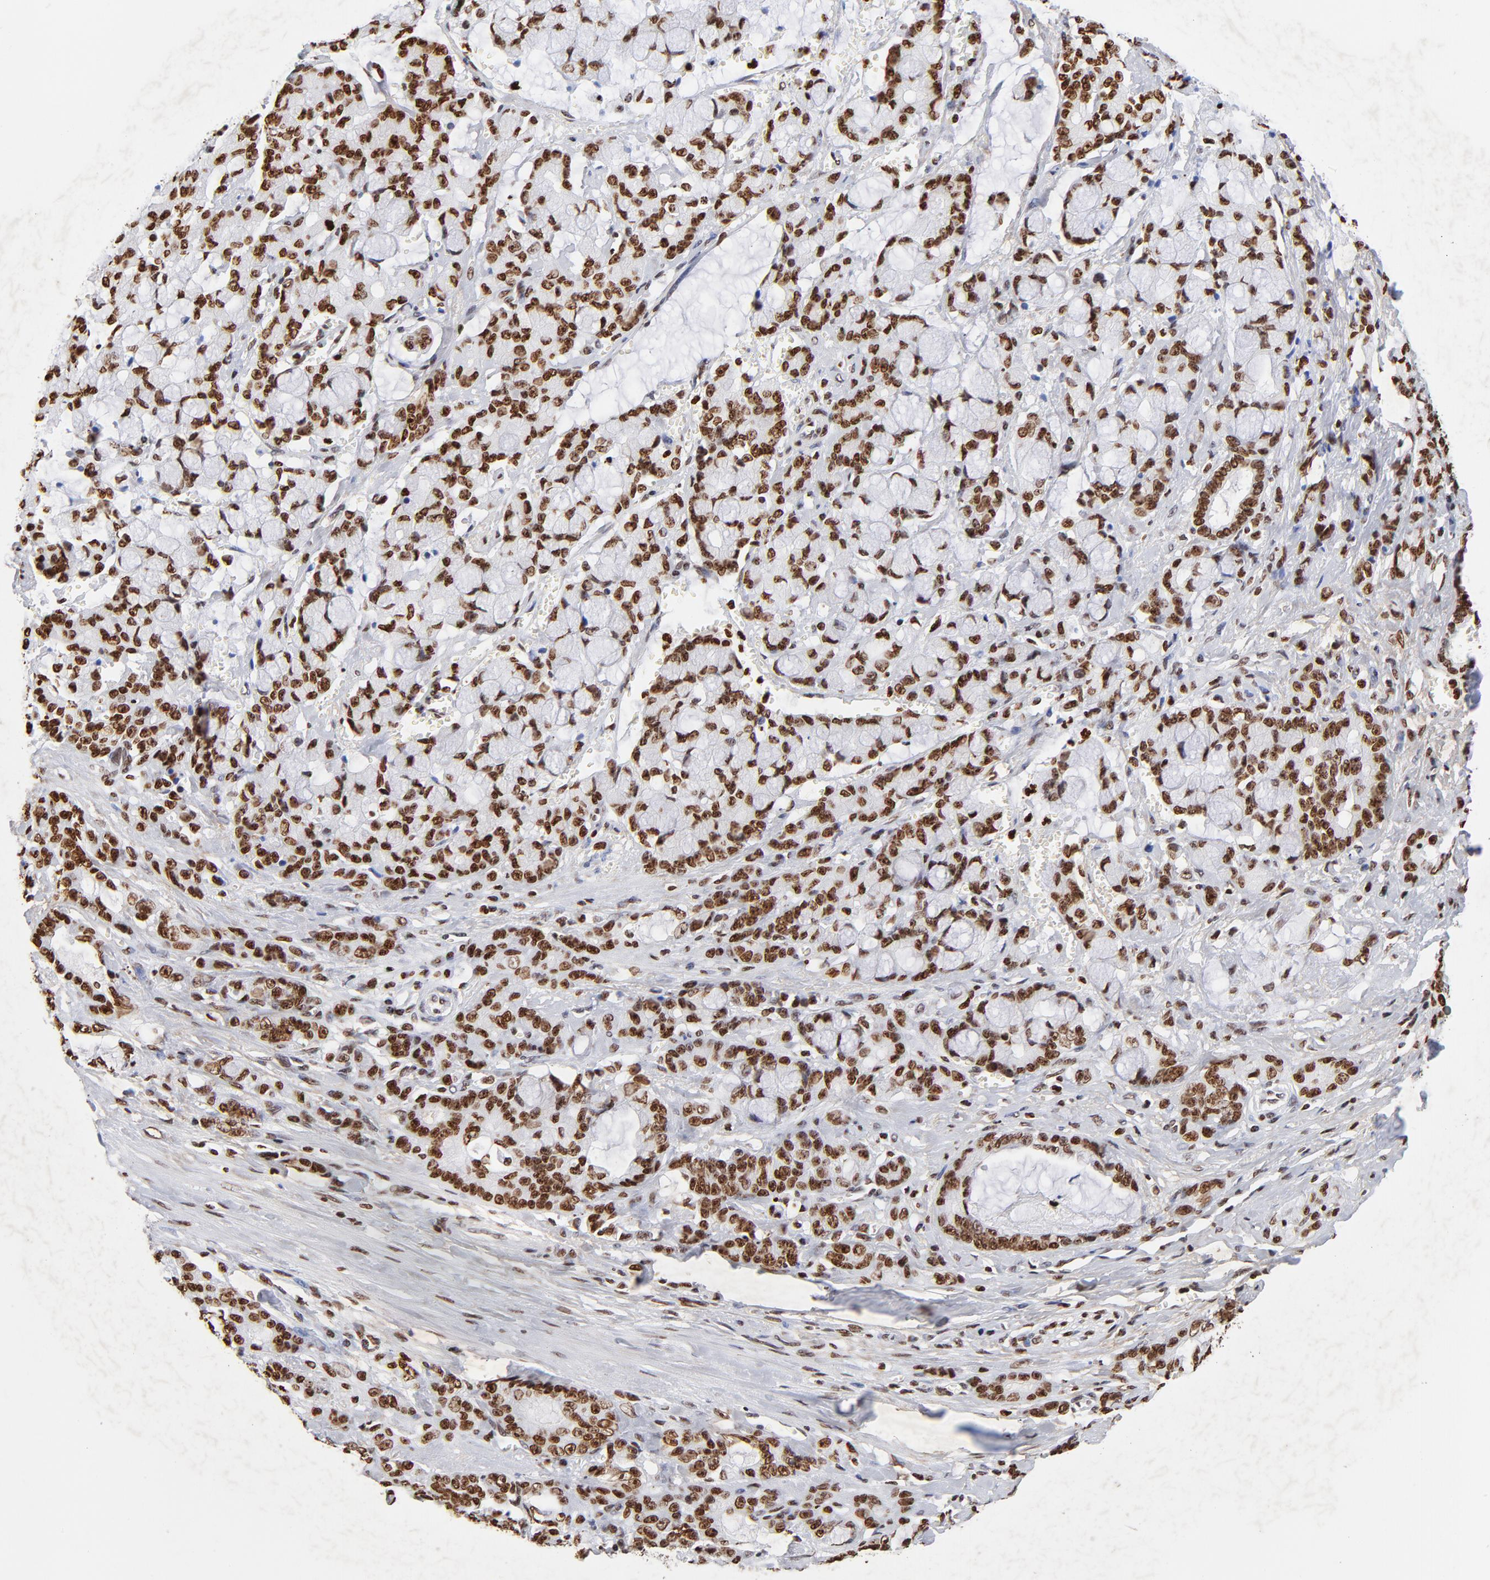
{"staining": {"intensity": "strong", "quantity": ">75%", "location": "nuclear"}, "tissue": "pancreatic cancer", "cell_type": "Tumor cells", "image_type": "cancer", "snomed": [{"axis": "morphology", "description": "Adenocarcinoma, NOS"}, {"axis": "topography", "description": "Pancreas"}], "caption": "About >75% of tumor cells in human adenocarcinoma (pancreatic) reveal strong nuclear protein expression as visualized by brown immunohistochemical staining.", "gene": "FBH1", "patient": {"sex": "female", "age": 73}}